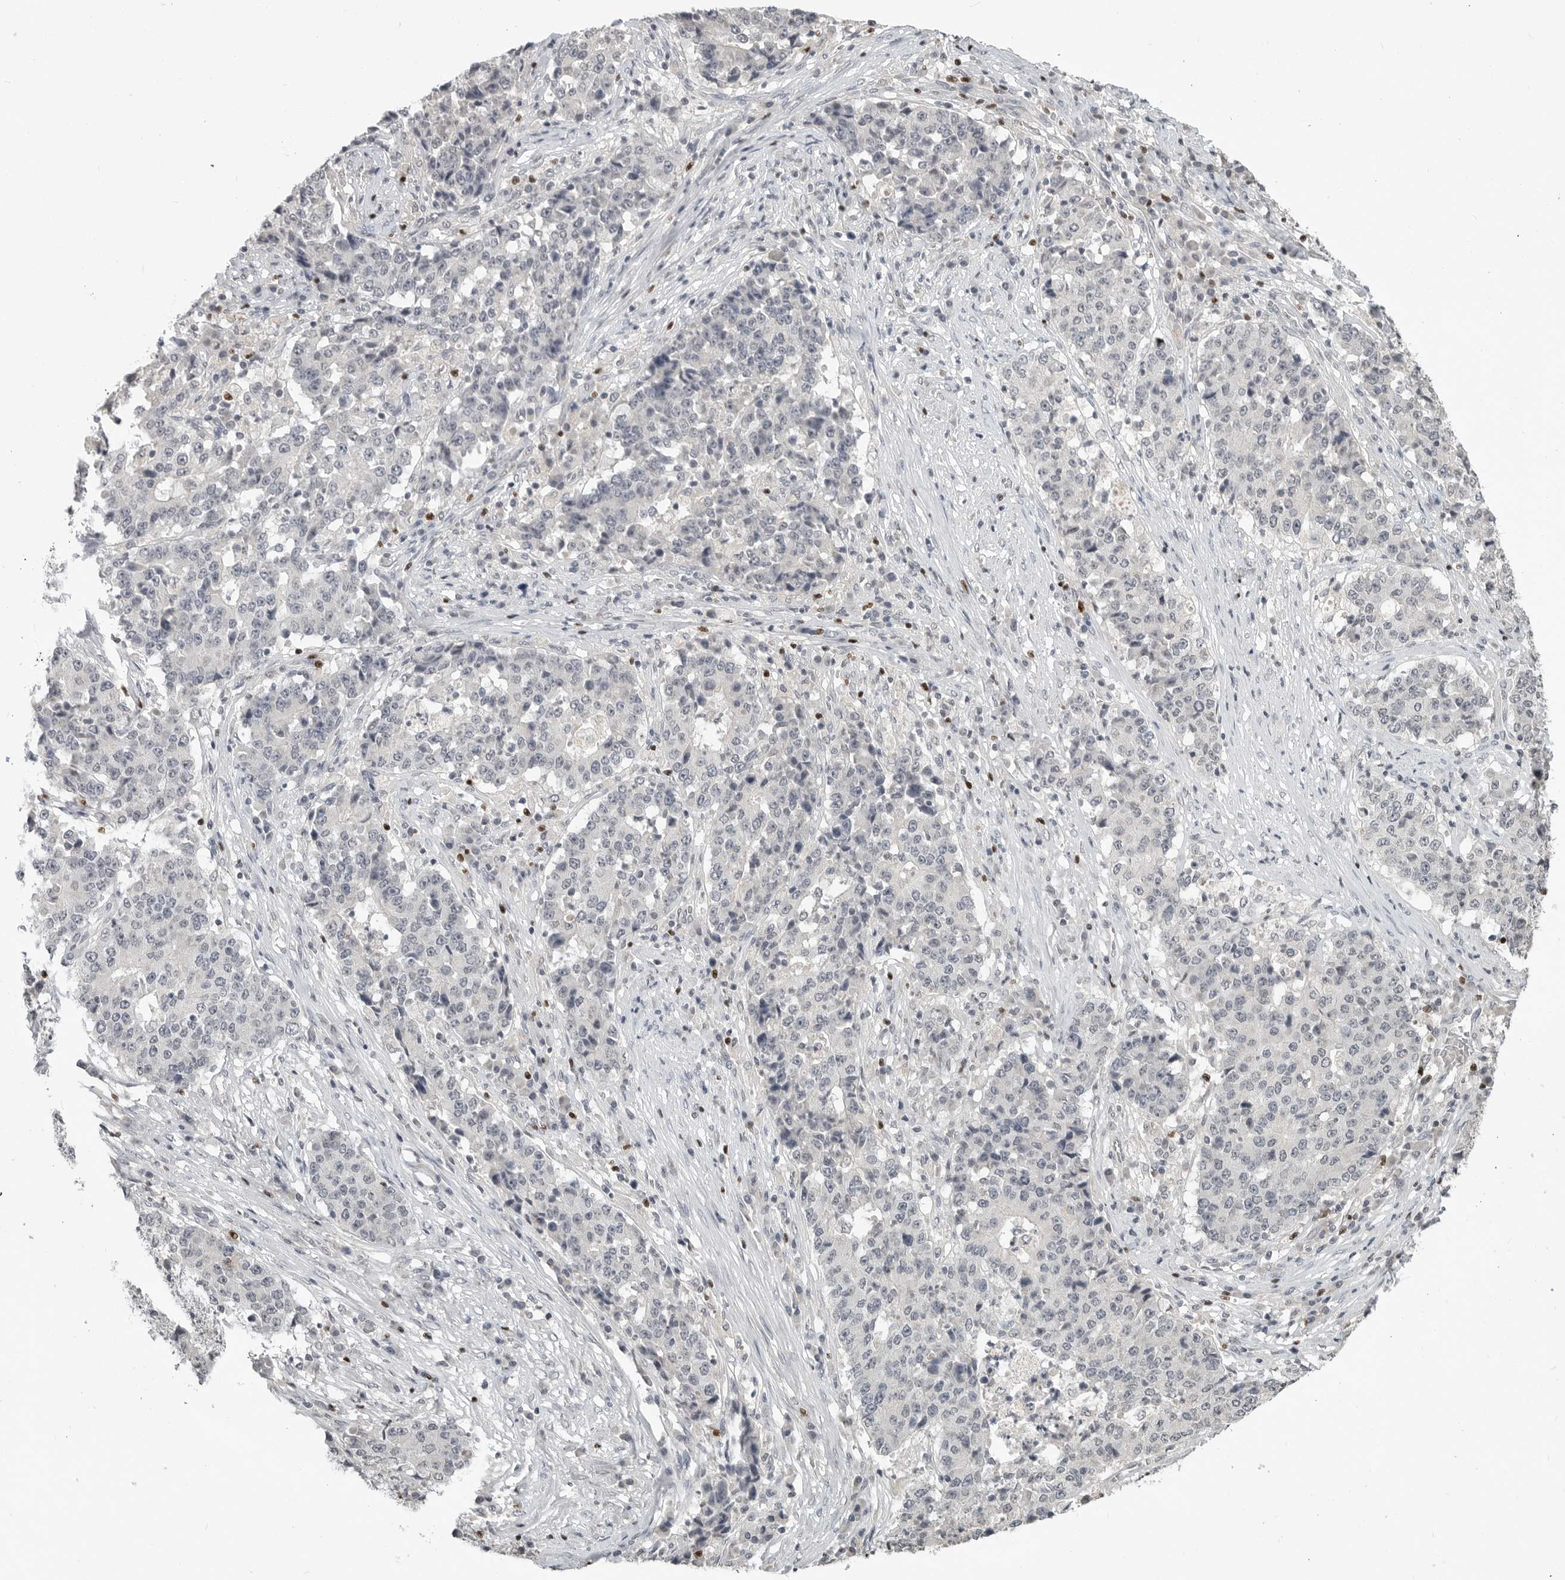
{"staining": {"intensity": "negative", "quantity": "none", "location": "none"}, "tissue": "stomach cancer", "cell_type": "Tumor cells", "image_type": "cancer", "snomed": [{"axis": "morphology", "description": "Adenocarcinoma, NOS"}, {"axis": "topography", "description": "Stomach"}], "caption": "Human stomach adenocarcinoma stained for a protein using immunohistochemistry demonstrates no staining in tumor cells.", "gene": "FOXP3", "patient": {"sex": "male", "age": 59}}